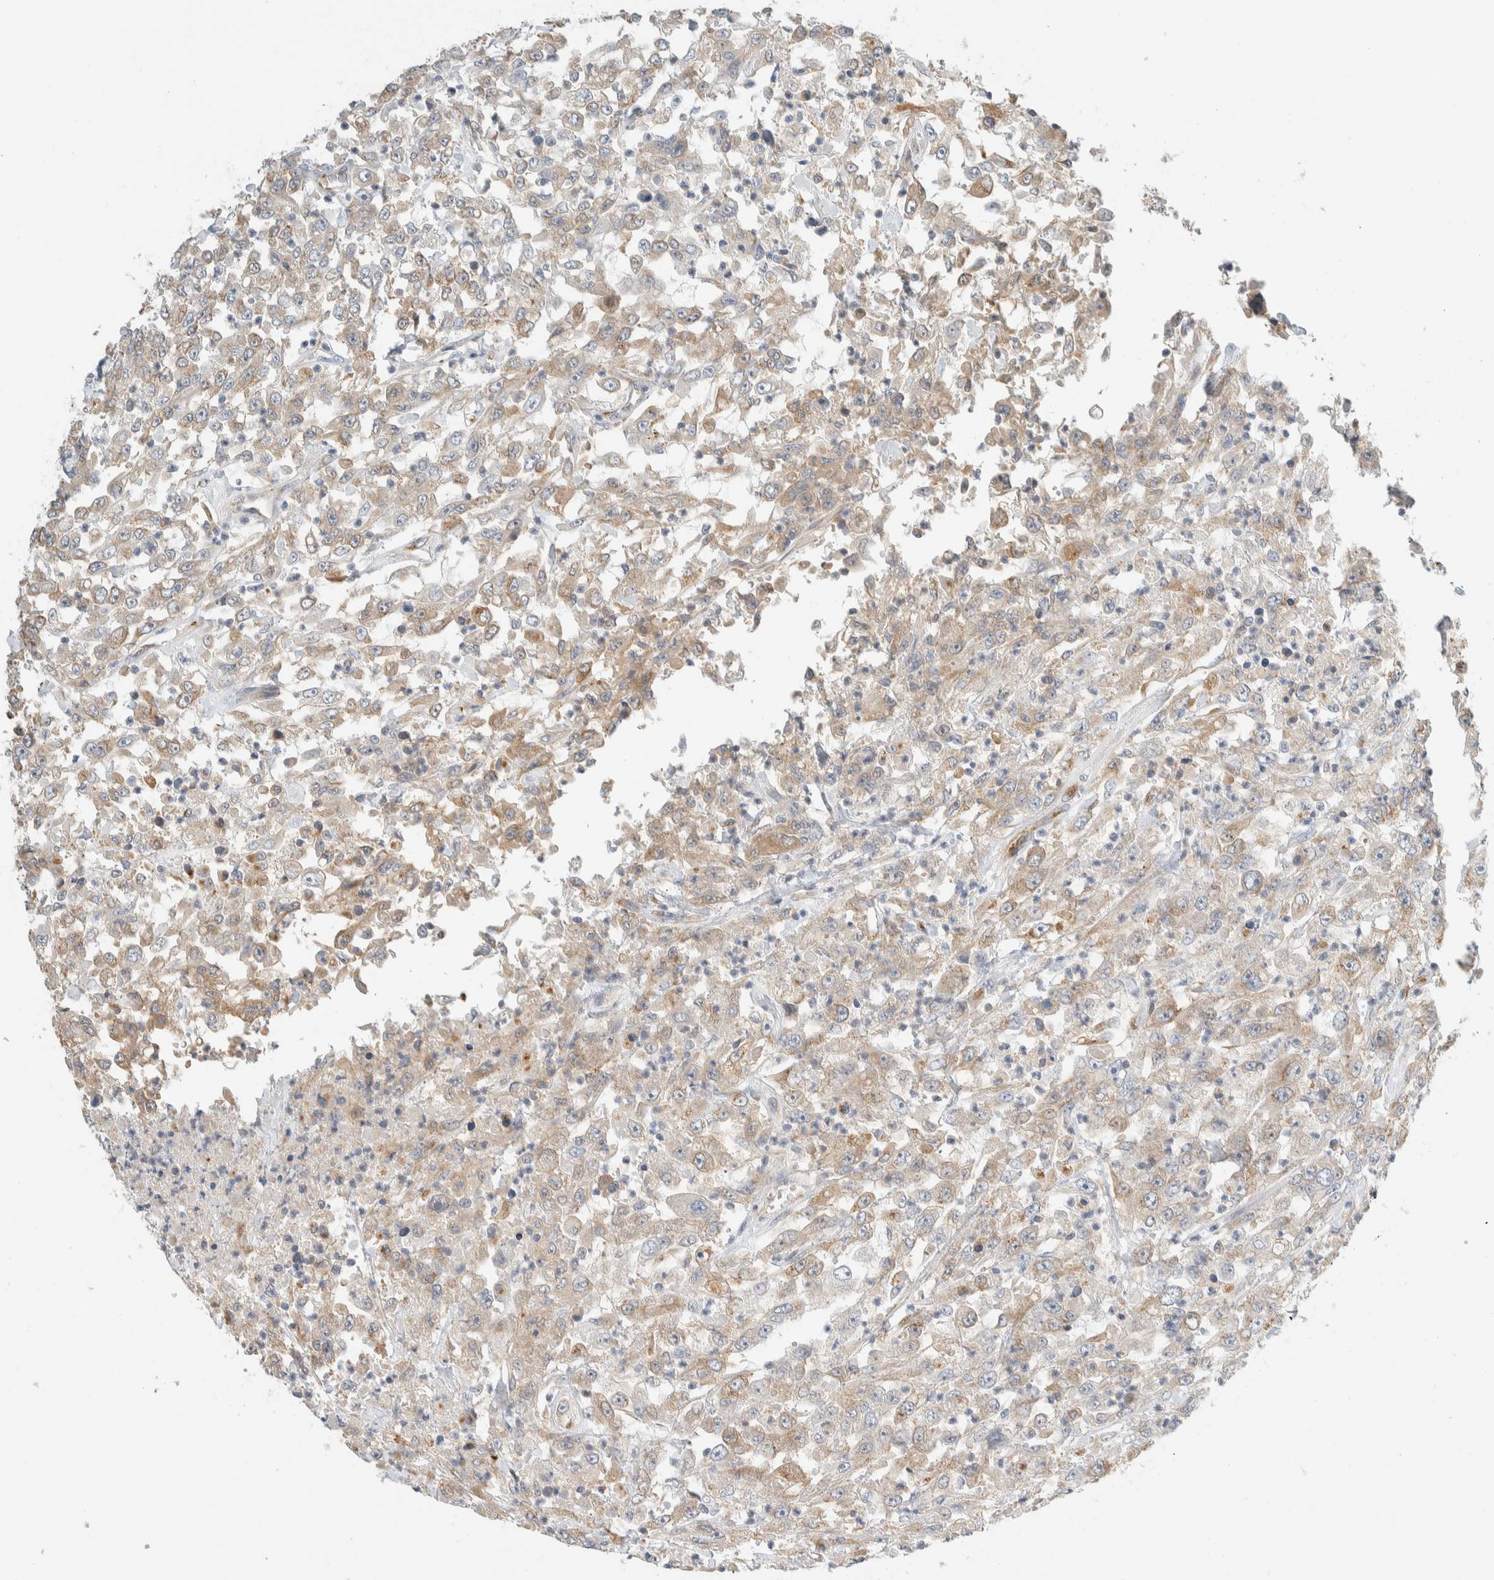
{"staining": {"intensity": "weak", "quantity": ">75%", "location": "cytoplasmic/membranous"}, "tissue": "urothelial cancer", "cell_type": "Tumor cells", "image_type": "cancer", "snomed": [{"axis": "morphology", "description": "Urothelial carcinoma, High grade"}, {"axis": "topography", "description": "Urinary bladder"}], "caption": "The image exhibits immunohistochemical staining of urothelial carcinoma (high-grade). There is weak cytoplasmic/membranous positivity is present in about >75% of tumor cells. (DAB (3,3'-diaminobenzidine) = brown stain, brightfield microscopy at high magnification).", "gene": "TMEM184B", "patient": {"sex": "male", "age": 46}}